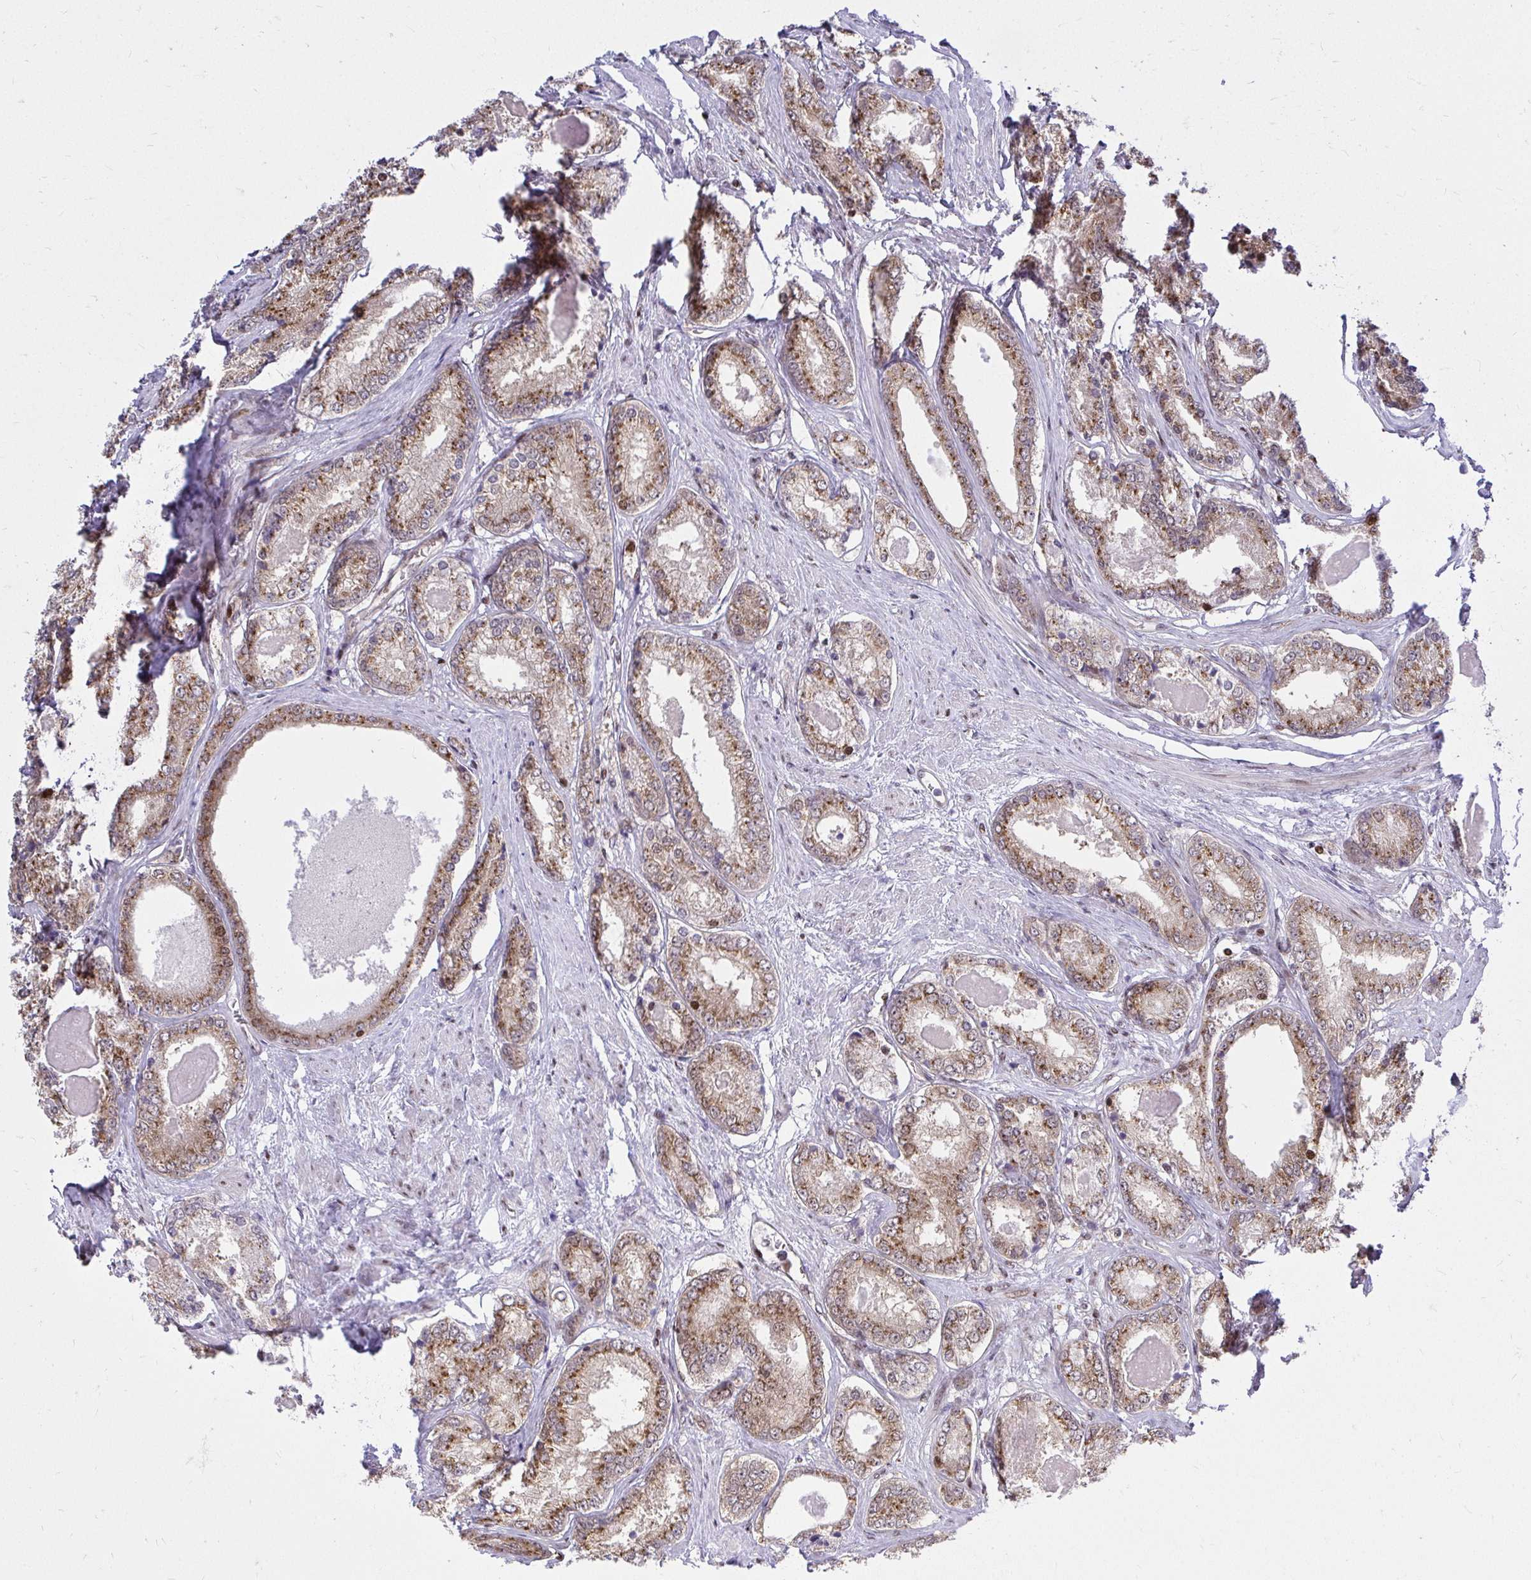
{"staining": {"intensity": "moderate", "quantity": ">75%", "location": "cytoplasmic/membranous"}, "tissue": "prostate cancer", "cell_type": "Tumor cells", "image_type": "cancer", "snomed": [{"axis": "morphology", "description": "Adenocarcinoma, NOS"}, {"axis": "morphology", "description": "Adenocarcinoma, Low grade"}, {"axis": "topography", "description": "Prostate"}], "caption": "The image reveals staining of prostate adenocarcinoma, revealing moderate cytoplasmic/membranous protein positivity (brown color) within tumor cells.", "gene": "PIGY", "patient": {"sex": "male", "age": 68}}